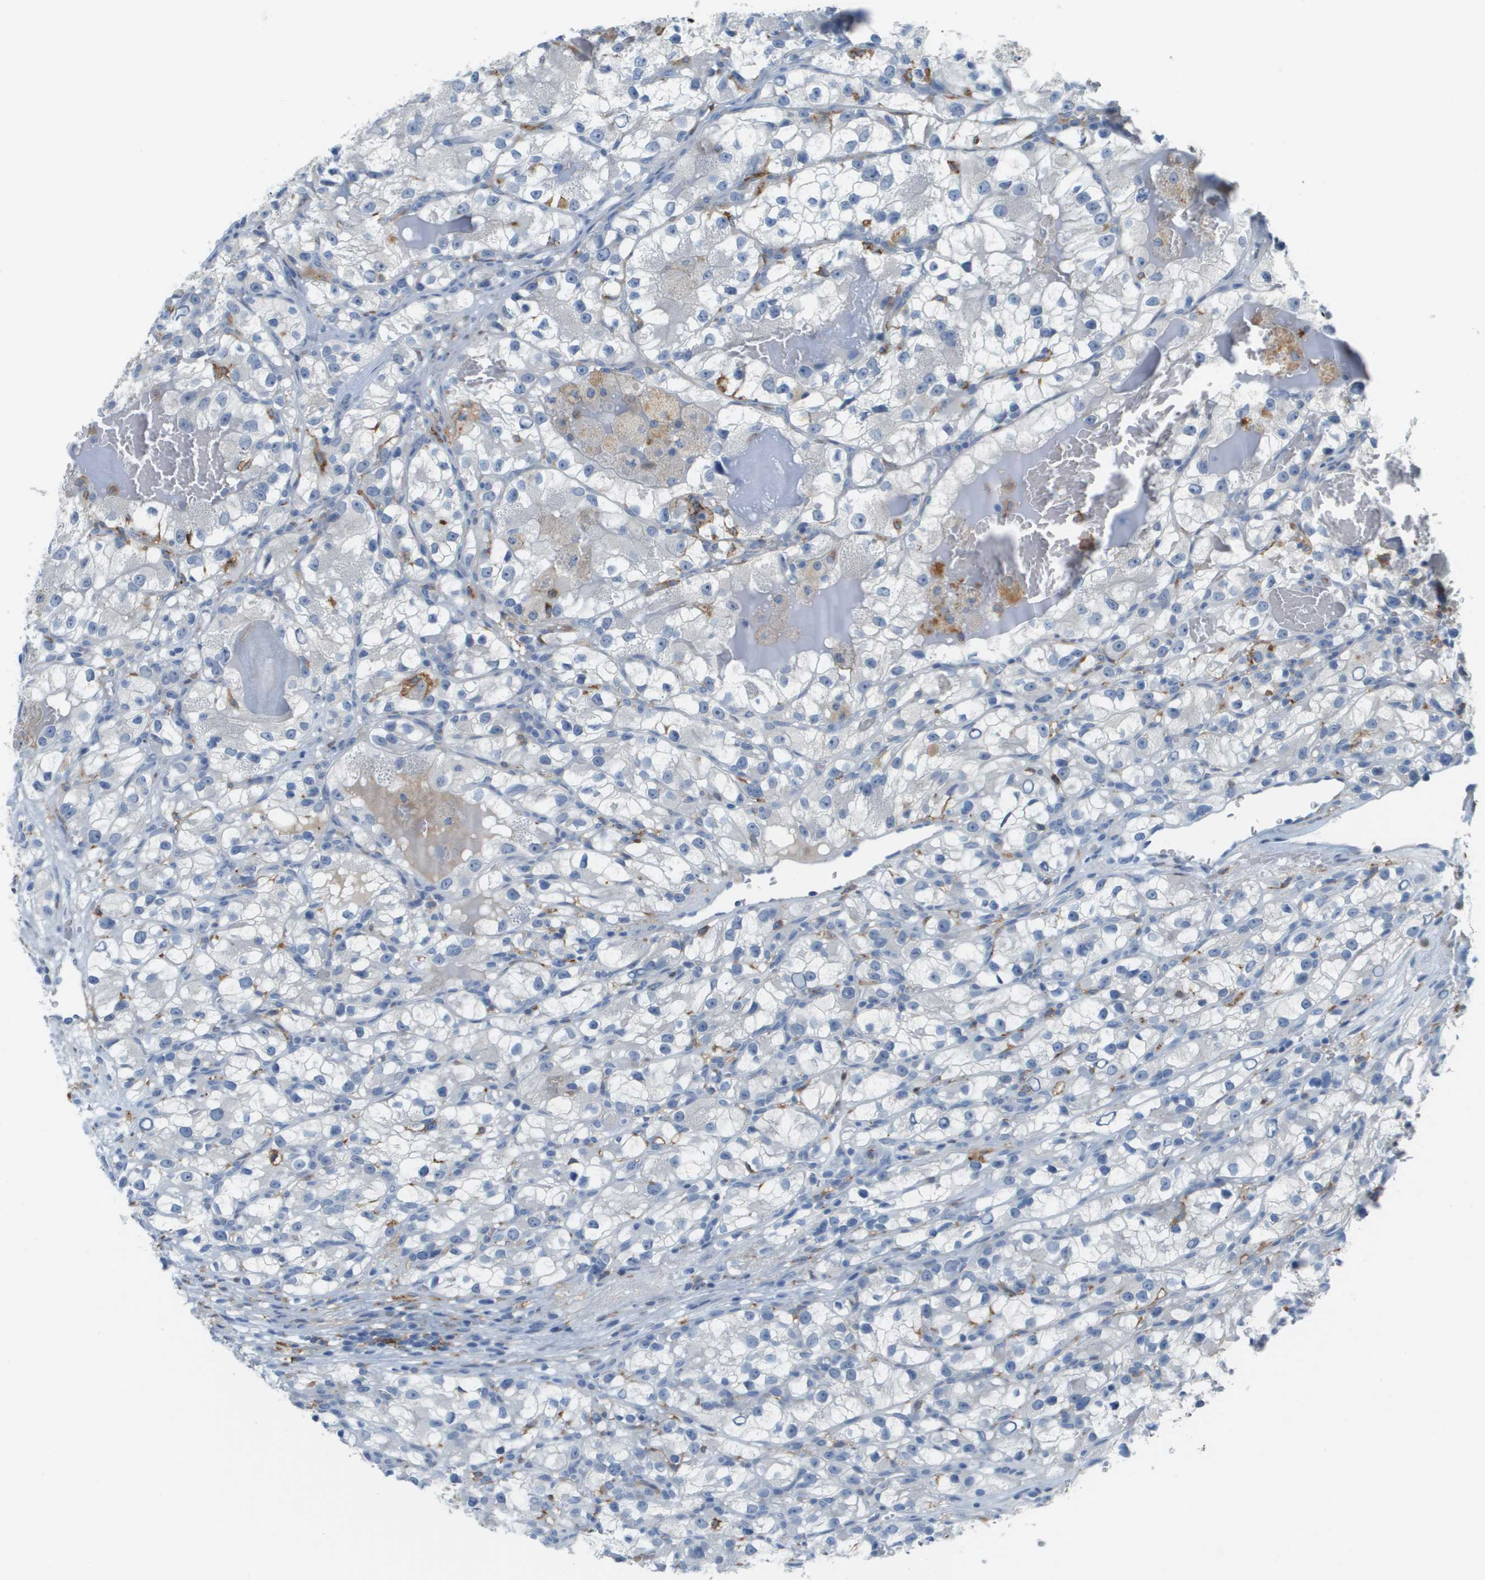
{"staining": {"intensity": "negative", "quantity": "none", "location": "none"}, "tissue": "renal cancer", "cell_type": "Tumor cells", "image_type": "cancer", "snomed": [{"axis": "morphology", "description": "Adenocarcinoma, NOS"}, {"axis": "topography", "description": "Kidney"}], "caption": "DAB (3,3'-diaminobenzidine) immunohistochemical staining of renal cancer displays no significant expression in tumor cells.", "gene": "ZBTB43", "patient": {"sex": "female", "age": 57}}